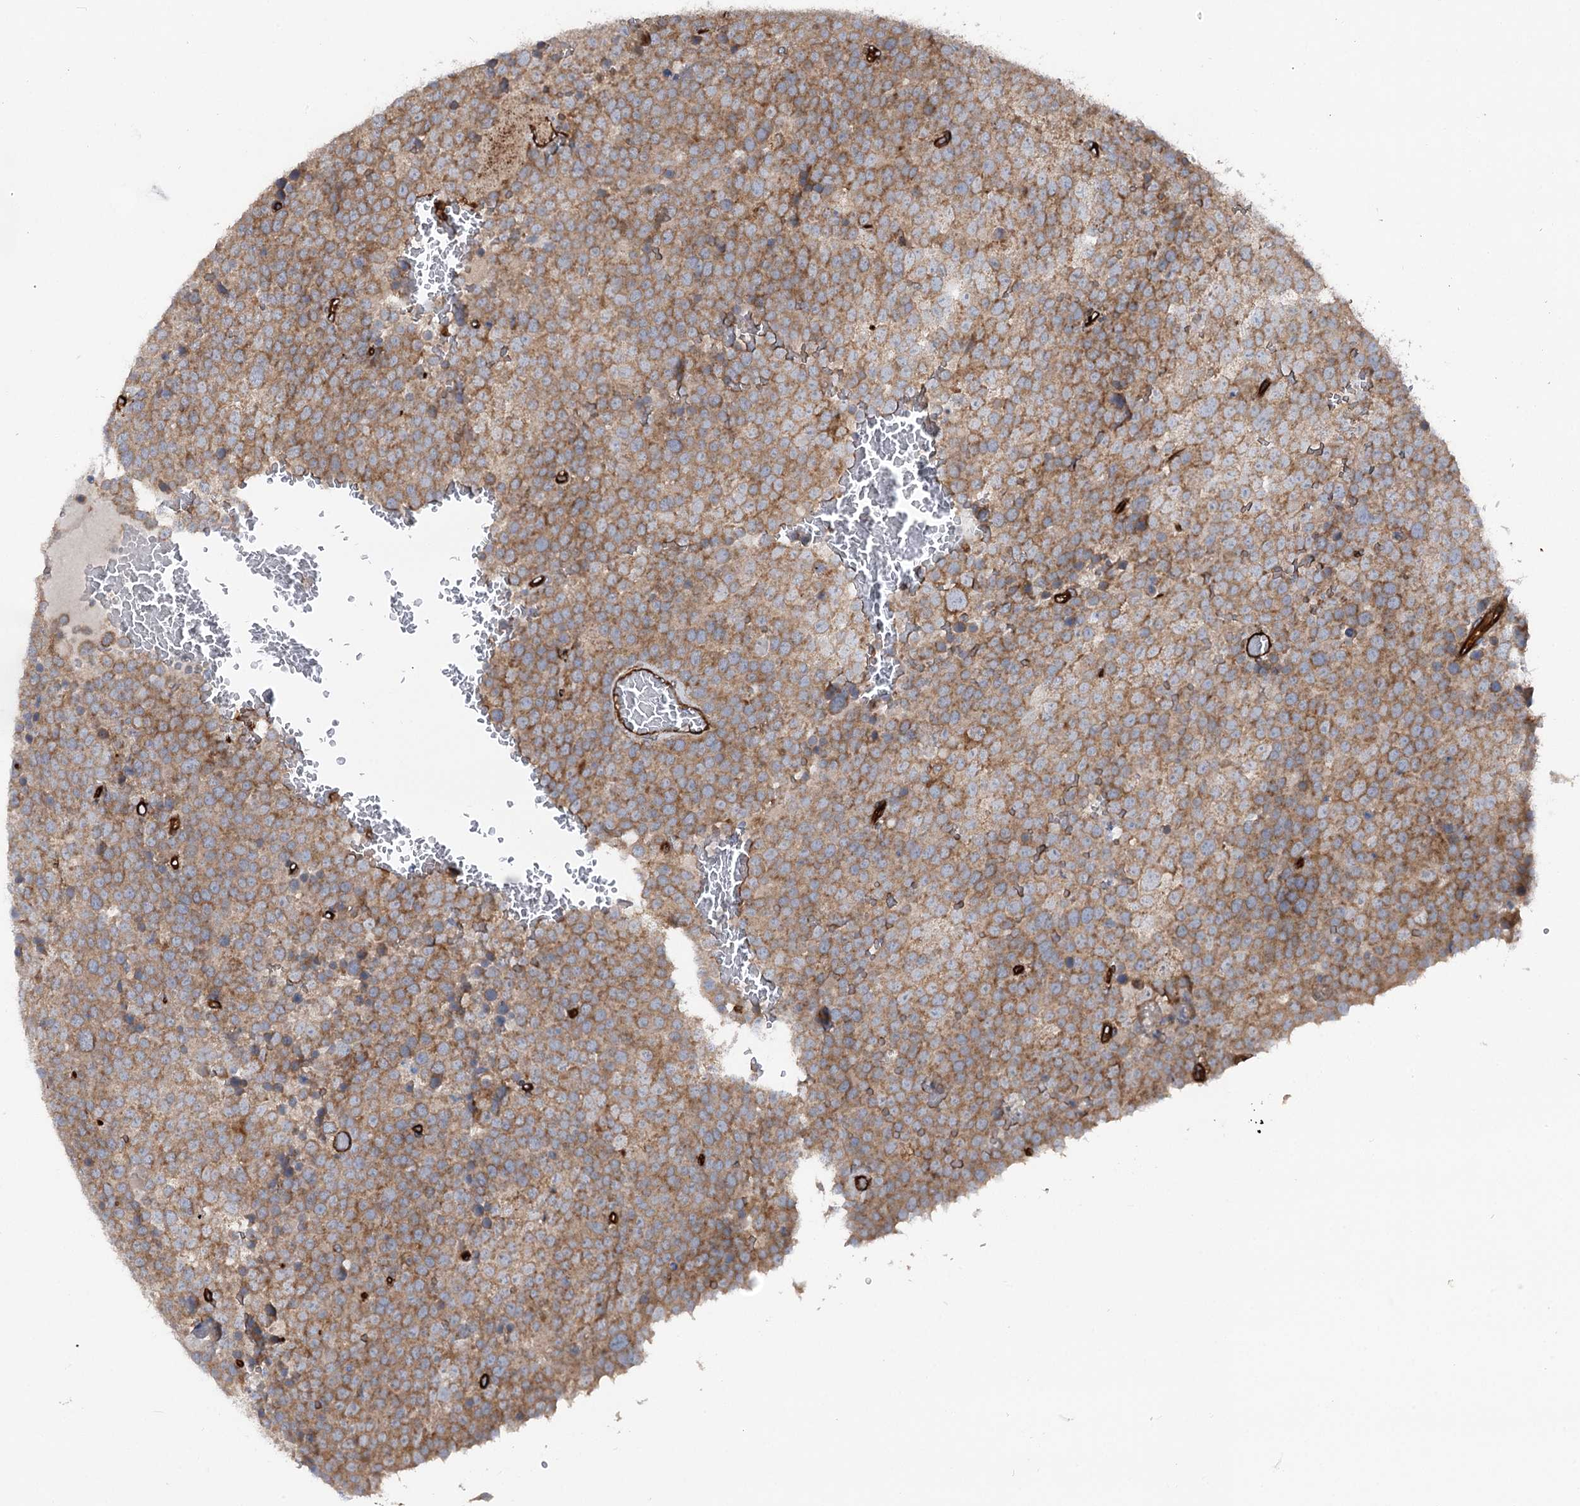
{"staining": {"intensity": "moderate", "quantity": ">75%", "location": "cytoplasmic/membranous"}, "tissue": "testis cancer", "cell_type": "Tumor cells", "image_type": "cancer", "snomed": [{"axis": "morphology", "description": "Seminoma, NOS"}, {"axis": "topography", "description": "Testis"}], "caption": "DAB immunohistochemical staining of testis cancer (seminoma) exhibits moderate cytoplasmic/membranous protein positivity in approximately >75% of tumor cells.", "gene": "MTPAP", "patient": {"sex": "male", "age": 71}}